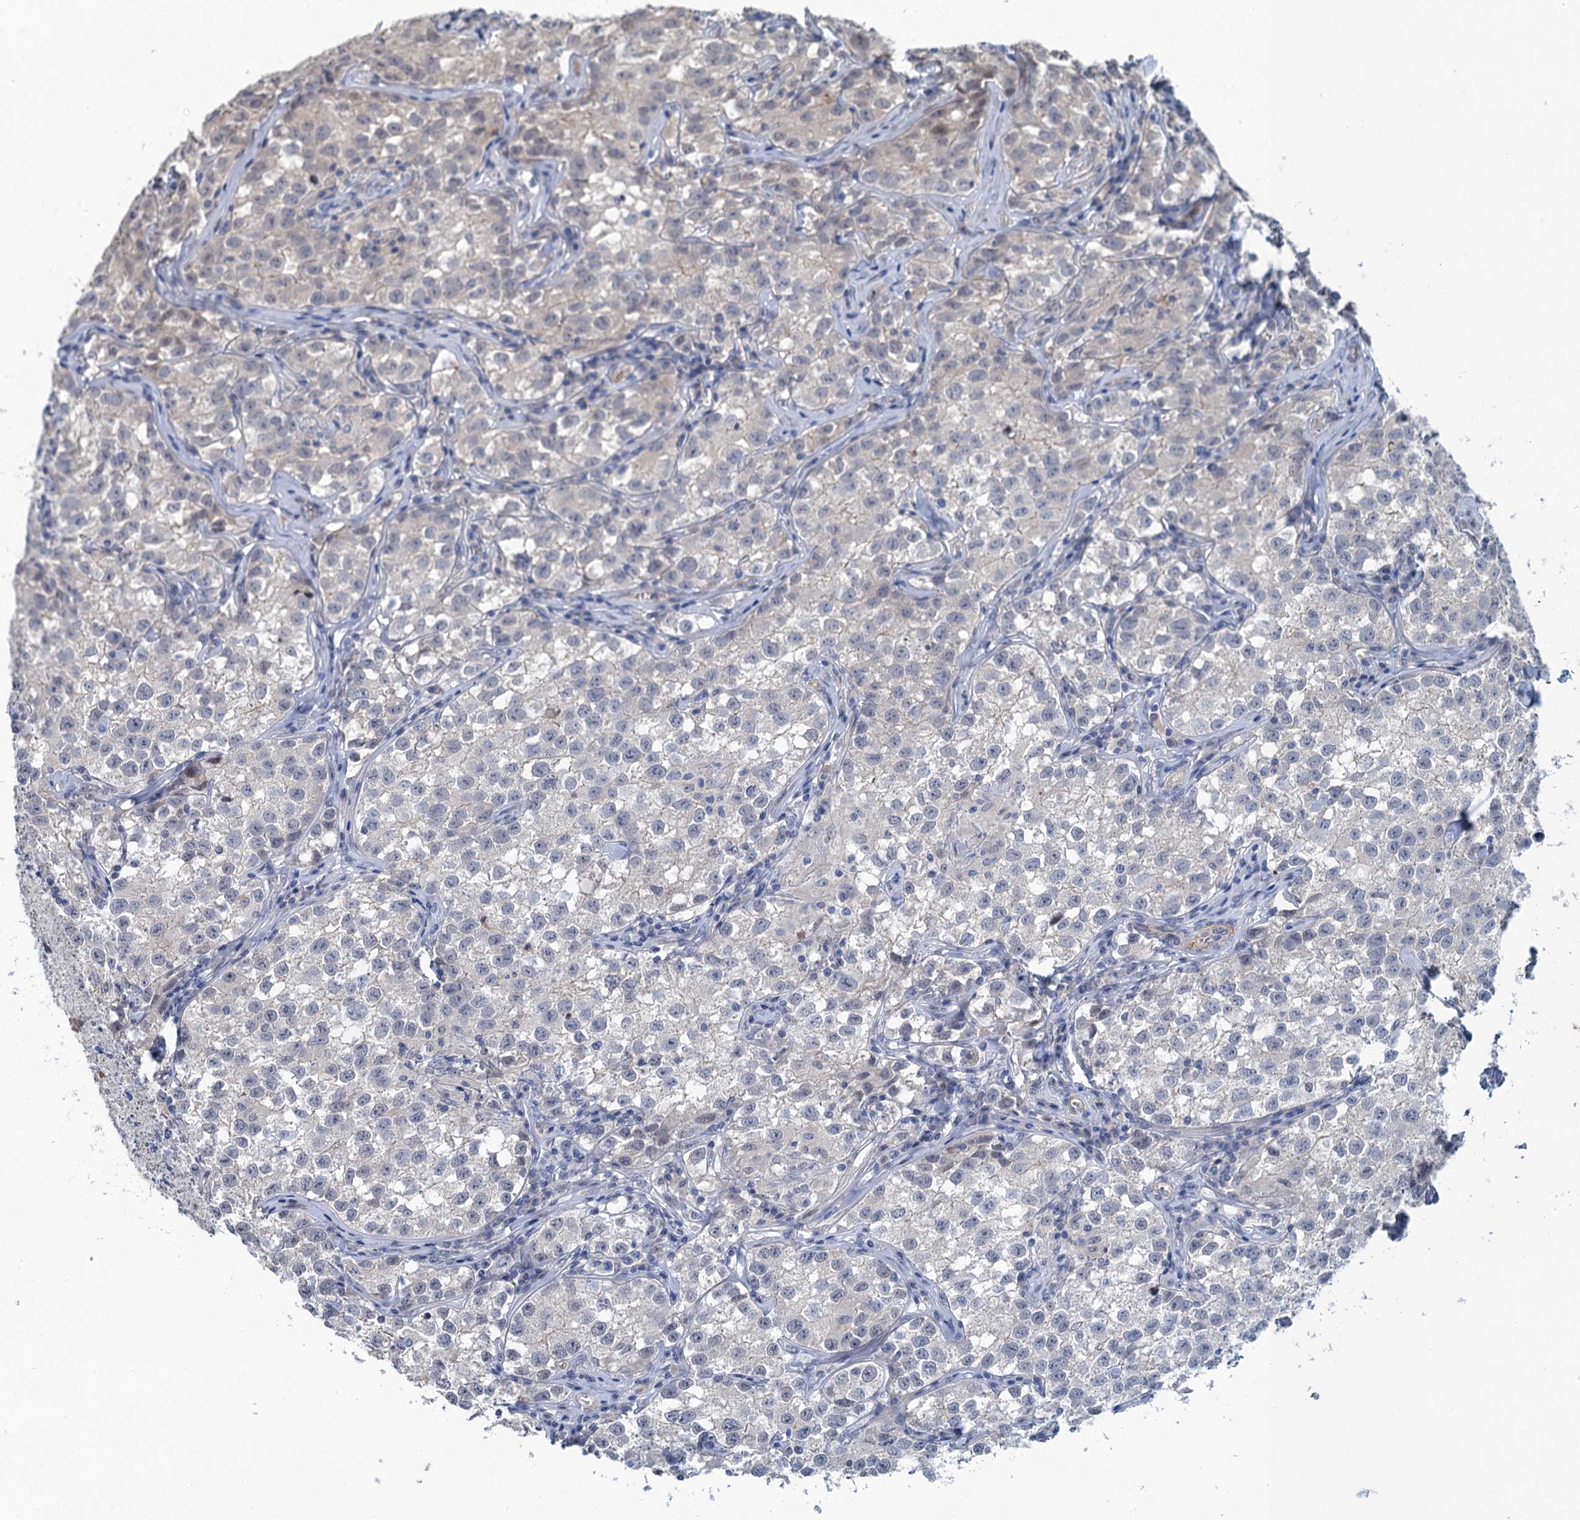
{"staining": {"intensity": "negative", "quantity": "none", "location": "none"}, "tissue": "testis cancer", "cell_type": "Tumor cells", "image_type": "cancer", "snomed": [{"axis": "morphology", "description": "Seminoma, NOS"}, {"axis": "morphology", "description": "Carcinoma, Embryonal, NOS"}, {"axis": "topography", "description": "Testis"}], "caption": "Protein analysis of seminoma (testis) shows no significant positivity in tumor cells.", "gene": "MYO16", "patient": {"sex": "male", "age": 43}}